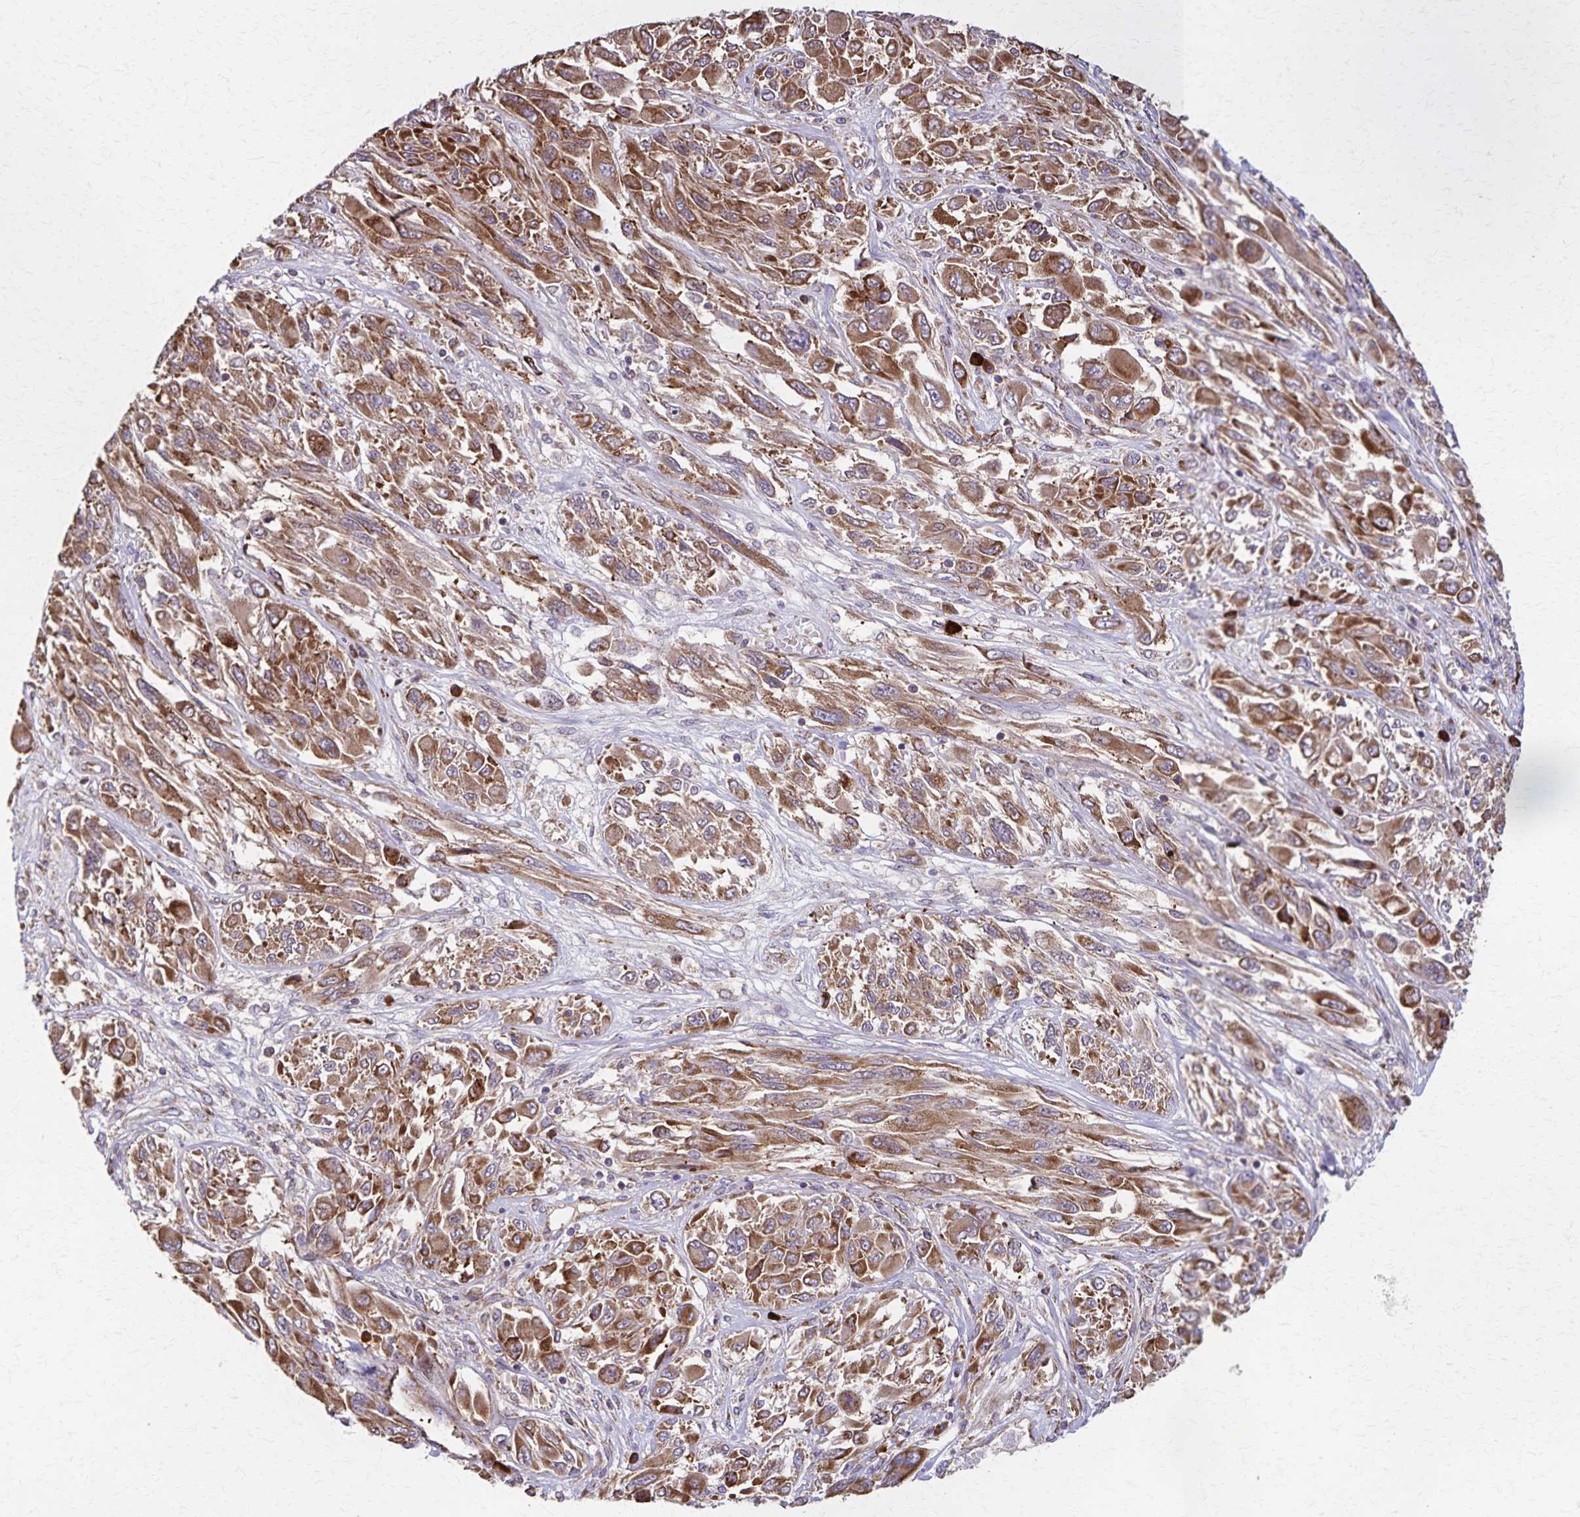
{"staining": {"intensity": "moderate", "quantity": ">75%", "location": "cytoplasmic/membranous"}, "tissue": "melanoma", "cell_type": "Tumor cells", "image_type": "cancer", "snomed": [{"axis": "morphology", "description": "Malignant melanoma, NOS"}, {"axis": "topography", "description": "Skin"}], "caption": "Tumor cells show medium levels of moderate cytoplasmic/membranous expression in about >75% of cells in human melanoma.", "gene": "RNF10", "patient": {"sex": "female", "age": 91}}